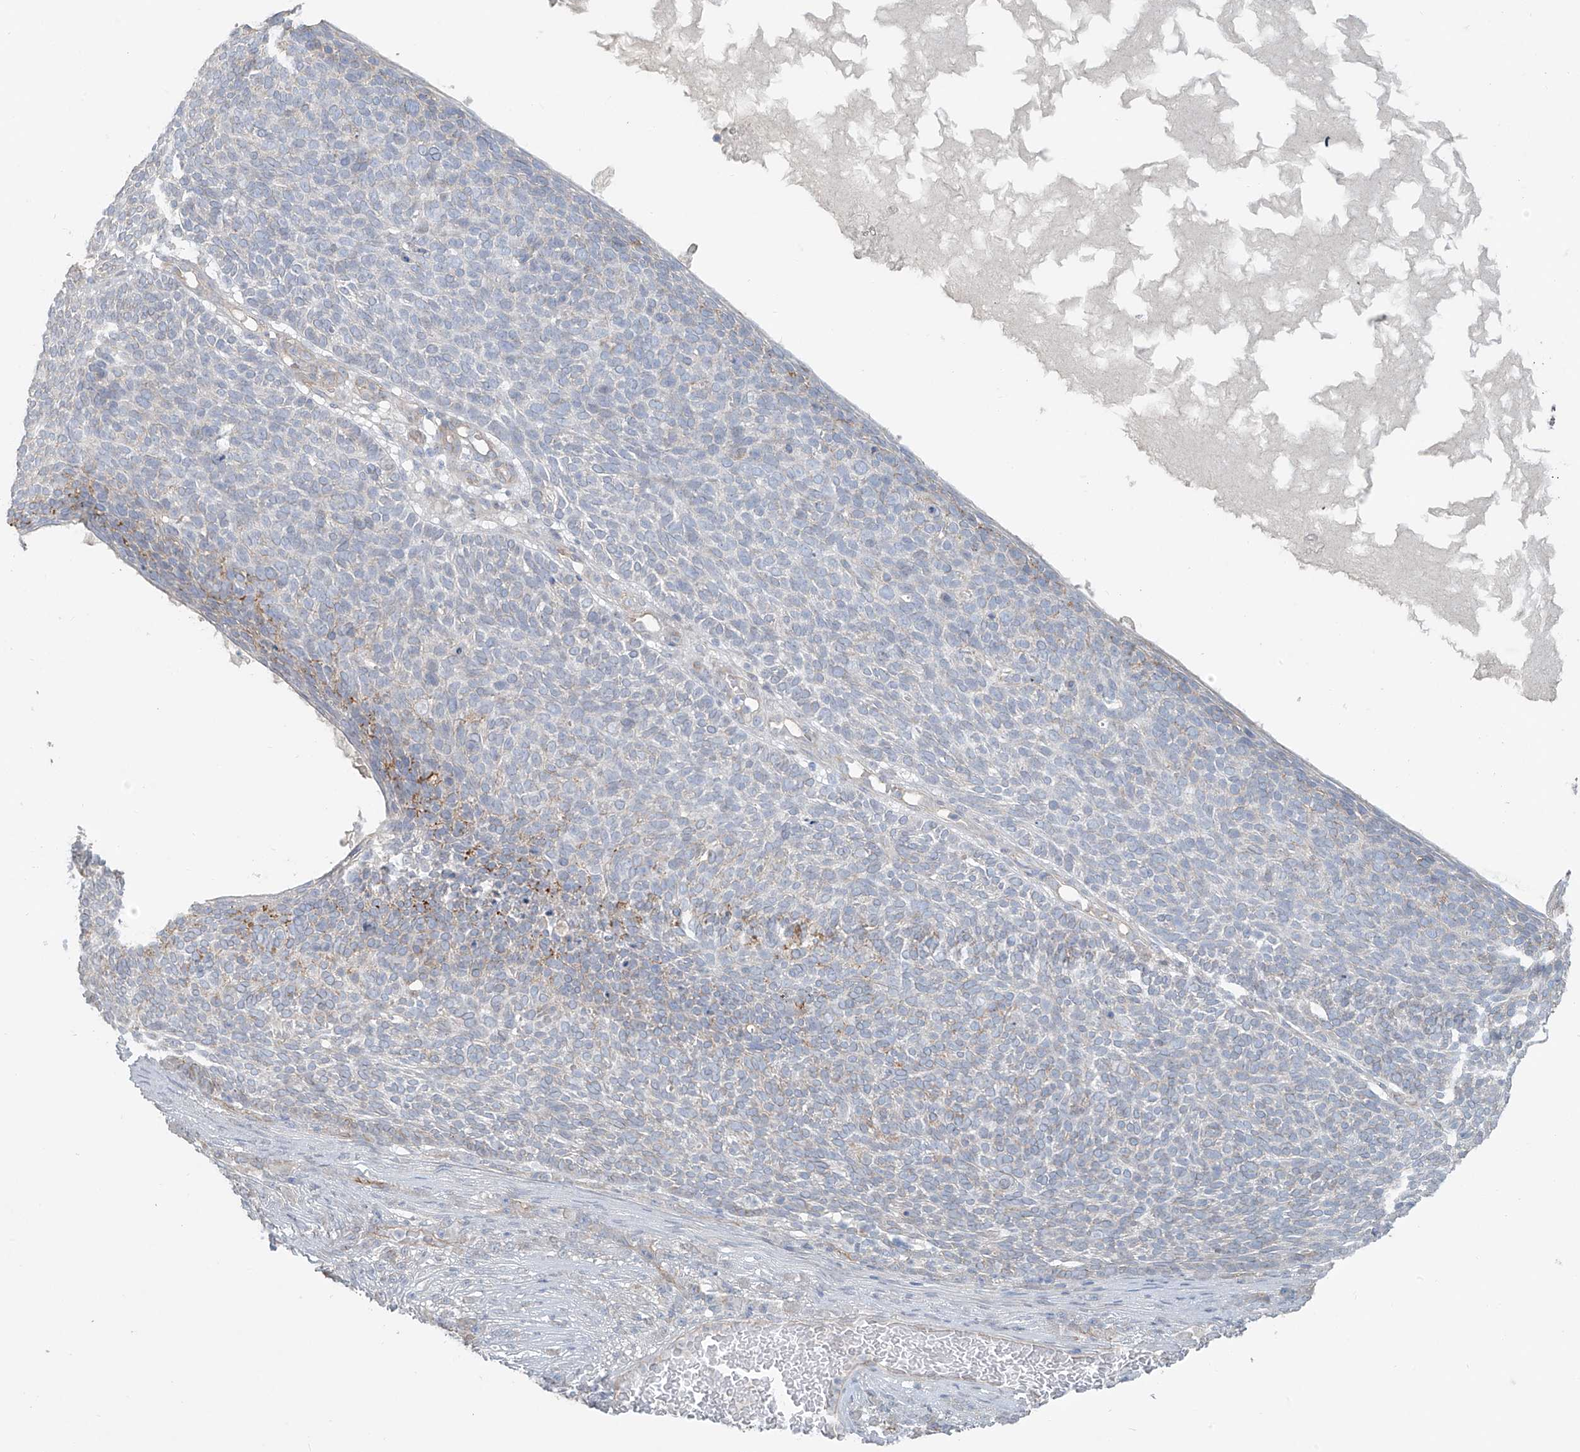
{"staining": {"intensity": "negative", "quantity": "none", "location": "none"}, "tissue": "skin cancer", "cell_type": "Tumor cells", "image_type": "cancer", "snomed": [{"axis": "morphology", "description": "Squamous cell carcinoma, NOS"}, {"axis": "topography", "description": "Skin"}], "caption": "The immunohistochemistry (IHC) photomicrograph has no significant positivity in tumor cells of skin cancer tissue. (Immunohistochemistry (ihc), brightfield microscopy, high magnification).", "gene": "TUBE1", "patient": {"sex": "female", "age": 90}}